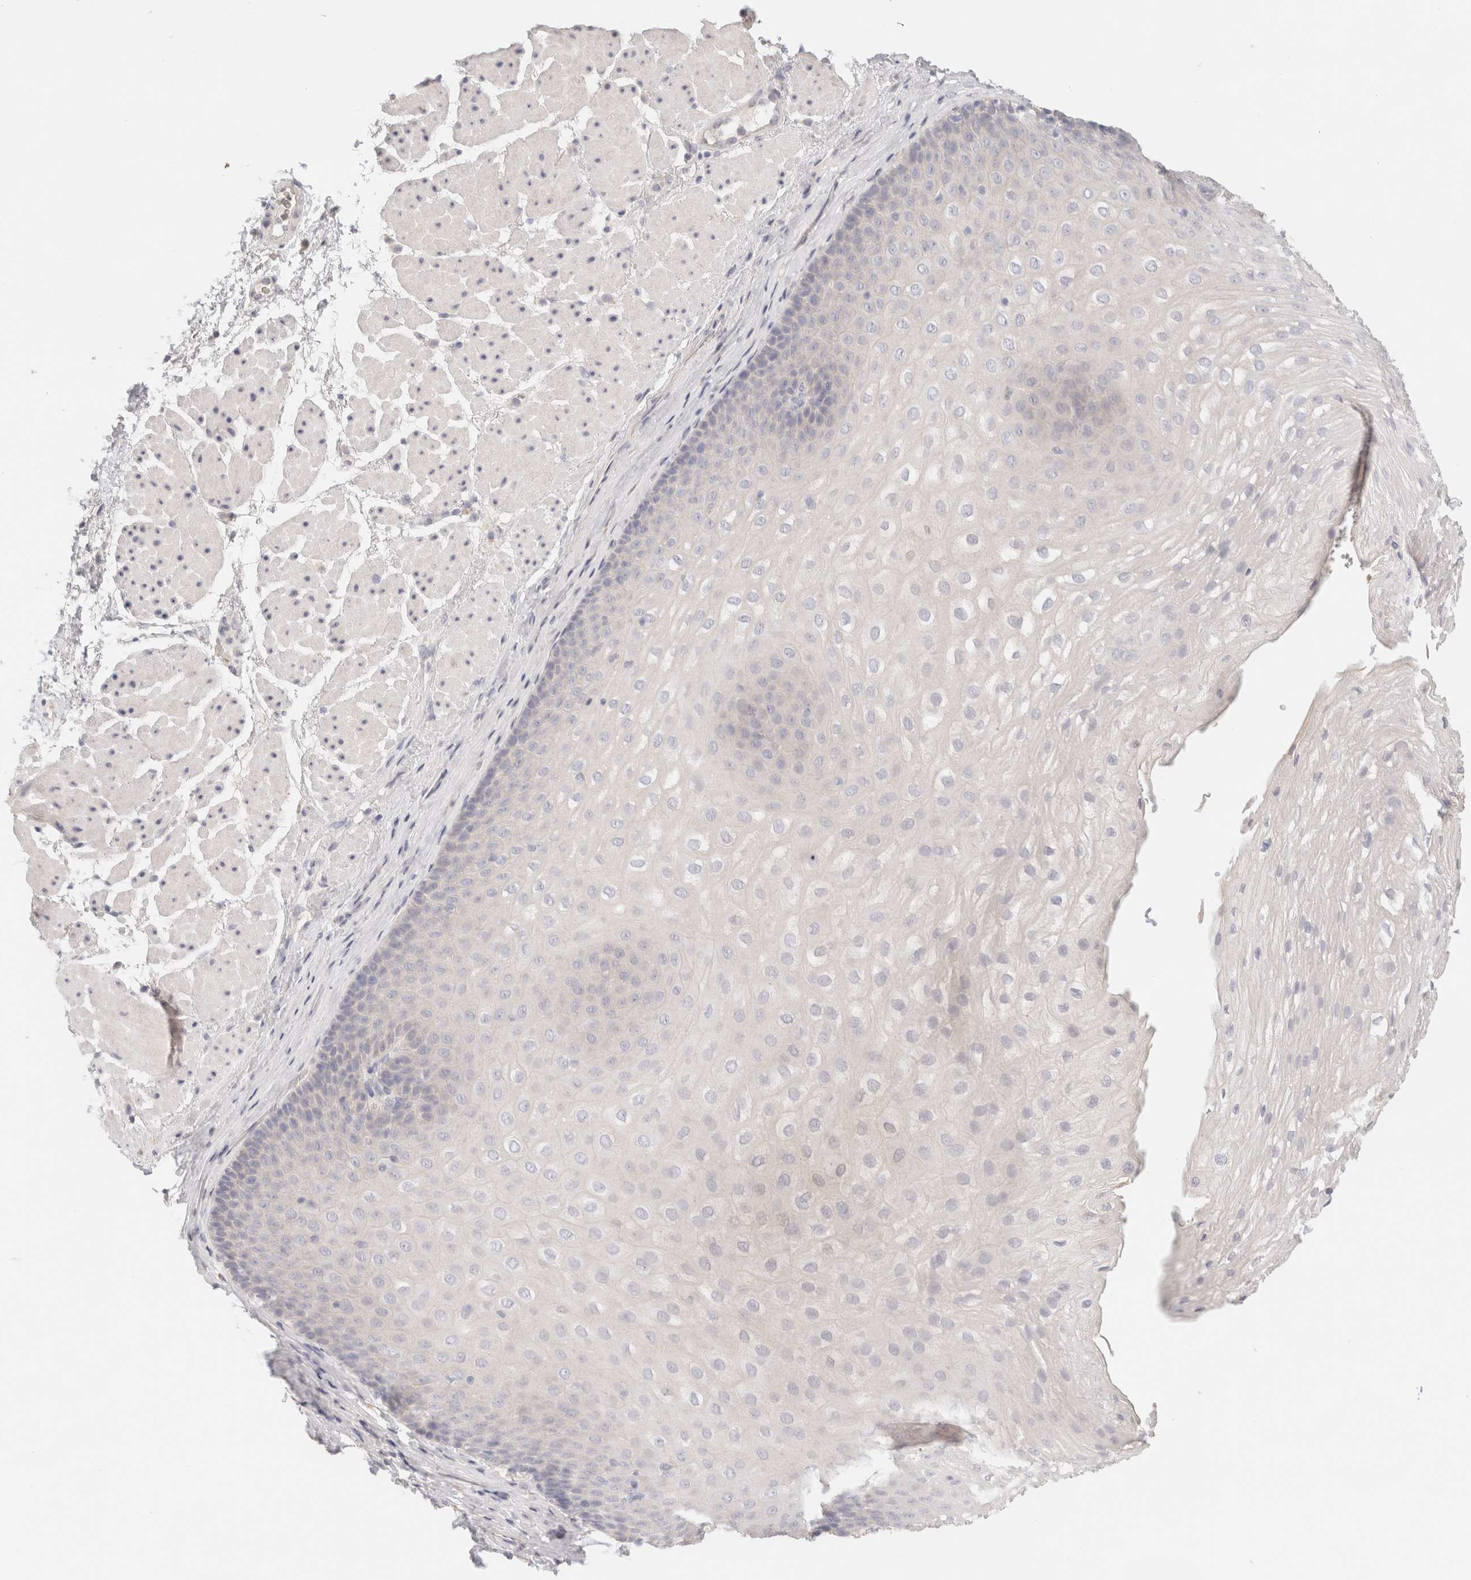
{"staining": {"intensity": "negative", "quantity": "none", "location": "none"}, "tissue": "esophagus", "cell_type": "Squamous epithelial cells", "image_type": "normal", "snomed": [{"axis": "morphology", "description": "Normal tissue, NOS"}, {"axis": "topography", "description": "Esophagus"}], "caption": "Immunohistochemistry (IHC) of benign esophagus shows no positivity in squamous epithelial cells.", "gene": "SCGB2A2", "patient": {"sex": "female", "age": 66}}